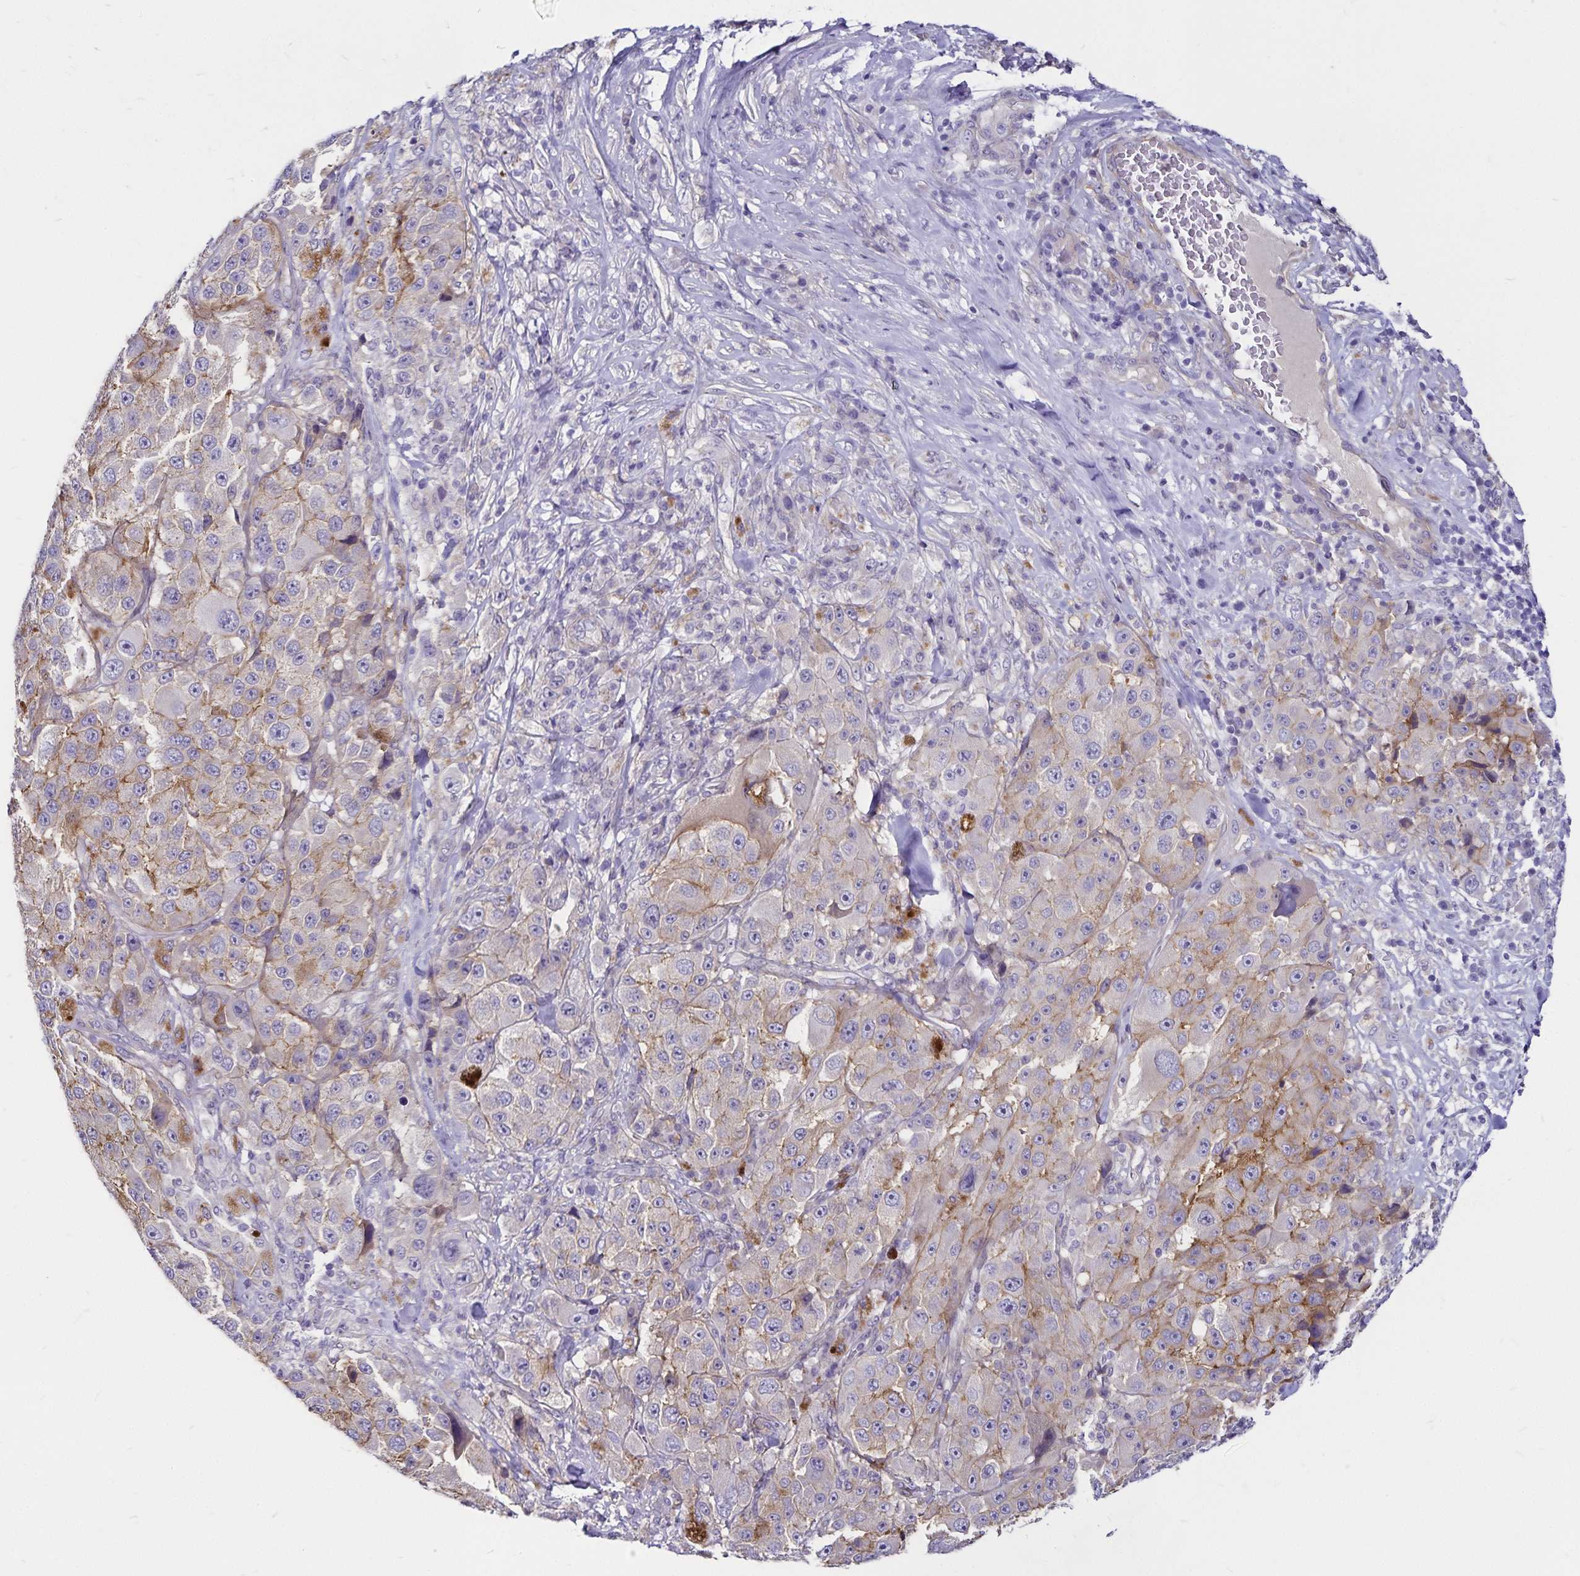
{"staining": {"intensity": "moderate", "quantity": "<25%", "location": "cytoplasmic/membranous"}, "tissue": "melanoma", "cell_type": "Tumor cells", "image_type": "cancer", "snomed": [{"axis": "morphology", "description": "Malignant melanoma, Metastatic site"}, {"axis": "topography", "description": "Lymph node"}], "caption": "Melanoma stained with DAB IHC exhibits low levels of moderate cytoplasmic/membranous staining in approximately <25% of tumor cells.", "gene": "GNG12", "patient": {"sex": "male", "age": 62}}